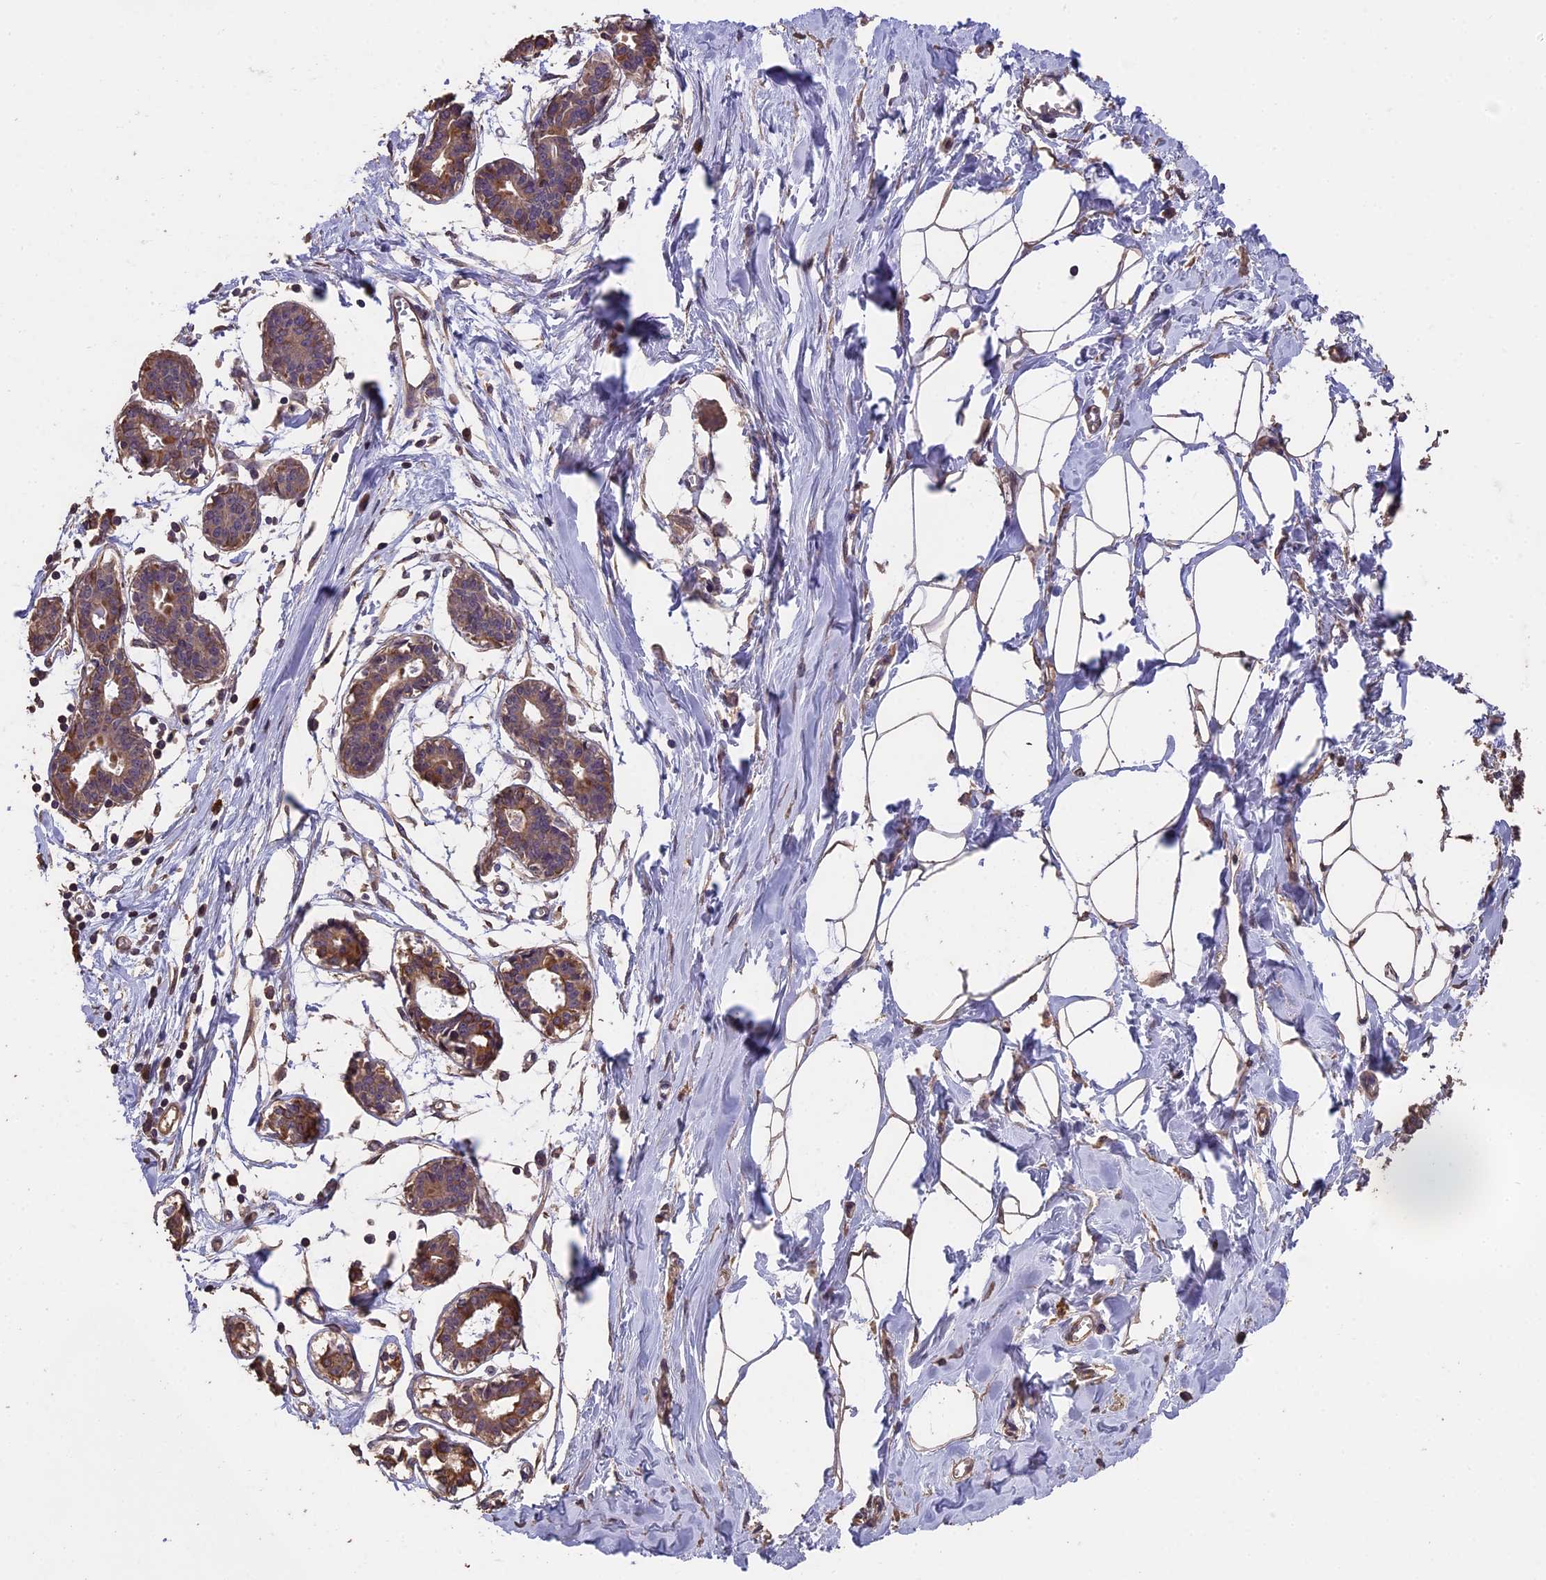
{"staining": {"intensity": "weak", "quantity": "25%-75%", "location": "cytoplasmic/membranous"}, "tissue": "breast", "cell_type": "Adipocytes", "image_type": "normal", "snomed": [{"axis": "morphology", "description": "Normal tissue, NOS"}, {"axis": "topography", "description": "Breast"}], "caption": "A low amount of weak cytoplasmic/membranous positivity is seen in approximately 25%-75% of adipocytes in unremarkable breast.", "gene": "CHD9", "patient": {"sex": "female", "age": 27}}